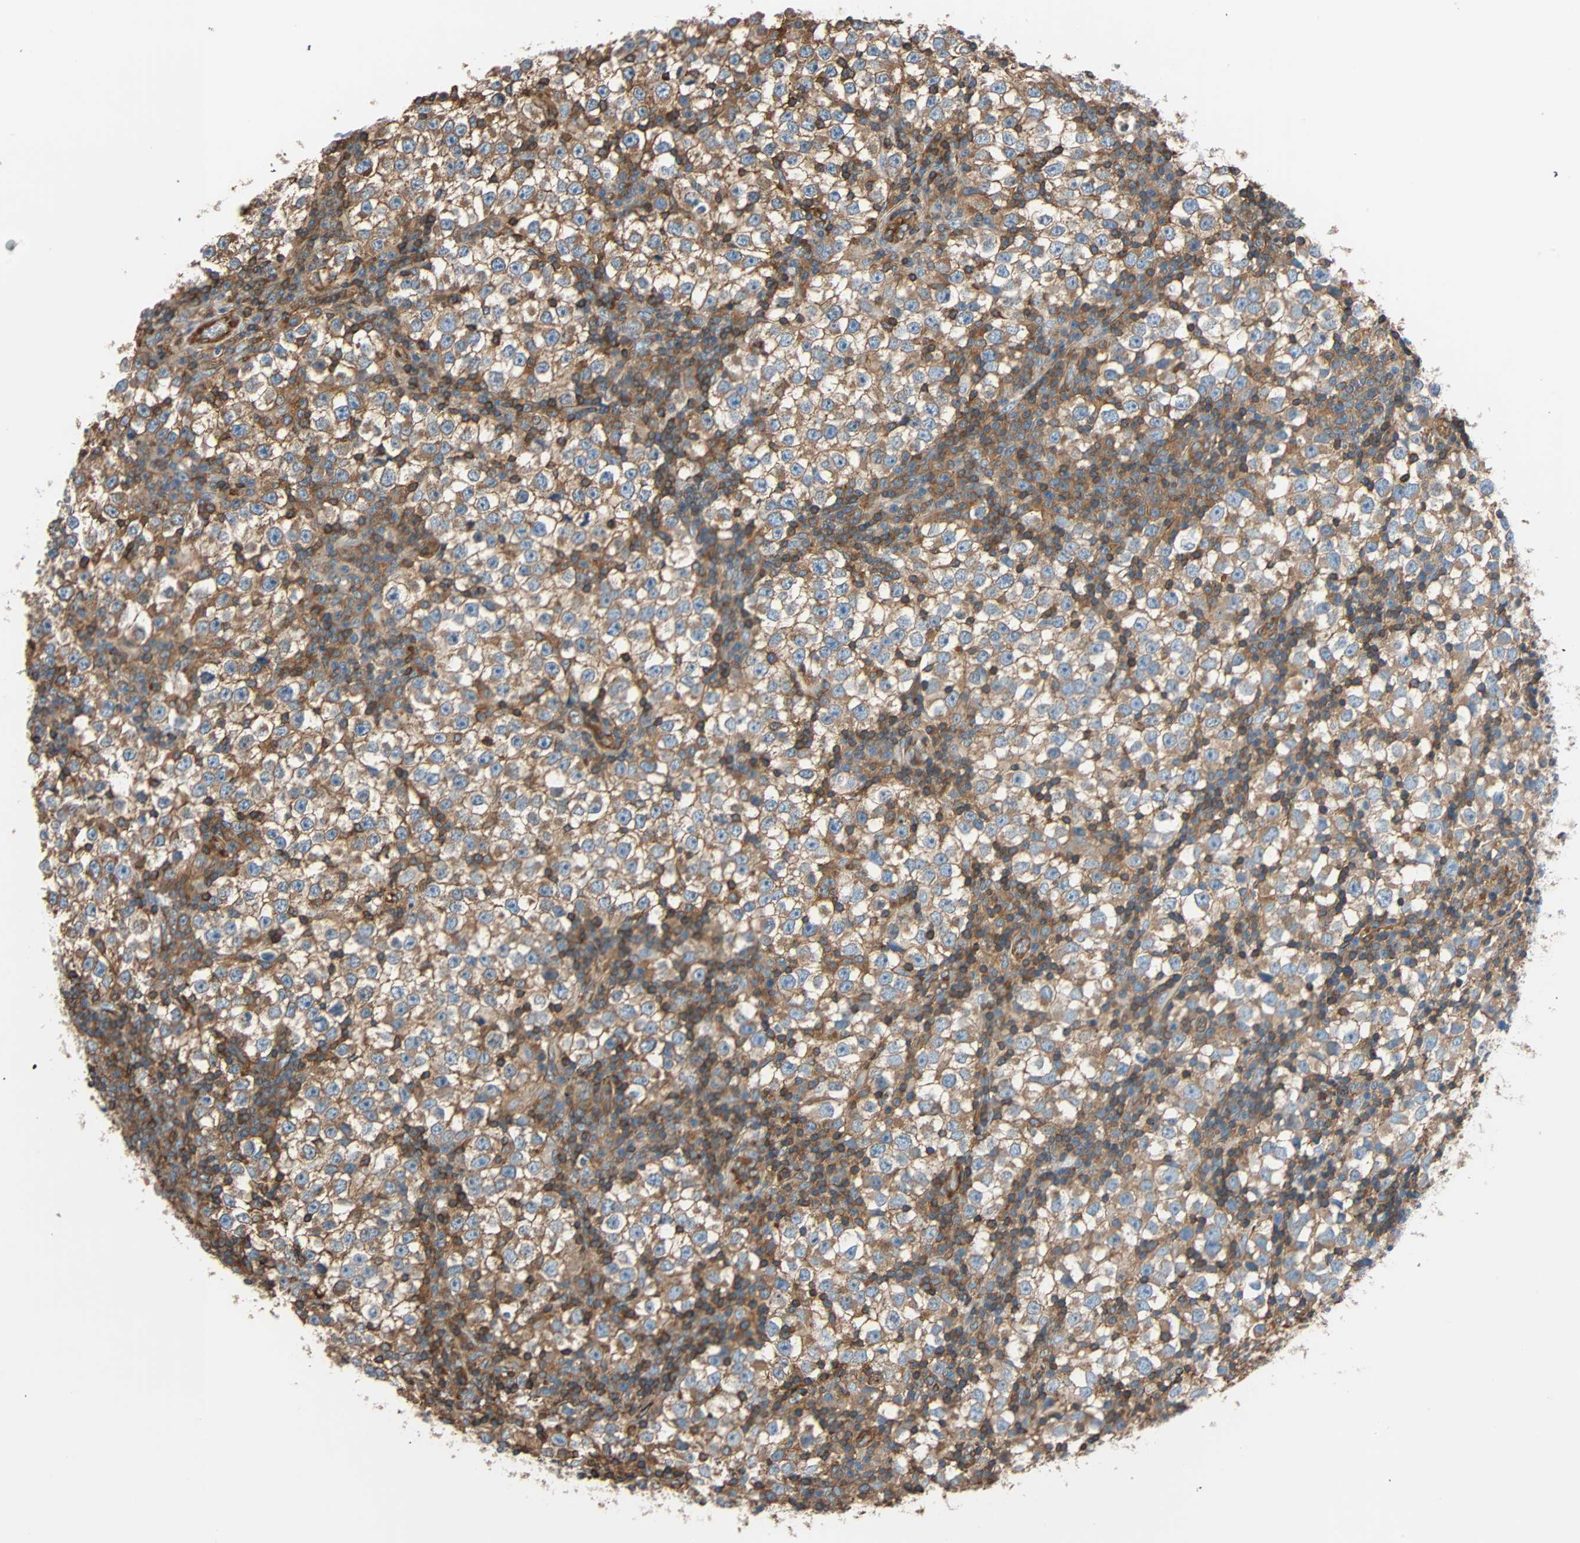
{"staining": {"intensity": "weak", "quantity": "<25%", "location": "cytoplasmic/membranous"}, "tissue": "testis cancer", "cell_type": "Tumor cells", "image_type": "cancer", "snomed": [{"axis": "morphology", "description": "Seminoma, NOS"}, {"axis": "topography", "description": "Testis"}], "caption": "IHC image of neoplastic tissue: human testis seminoma stained with DAB shows no significant protein expression in tumor cells.", "gene": "GALNT10", "patient": {"sex": "male", "age": 65}}